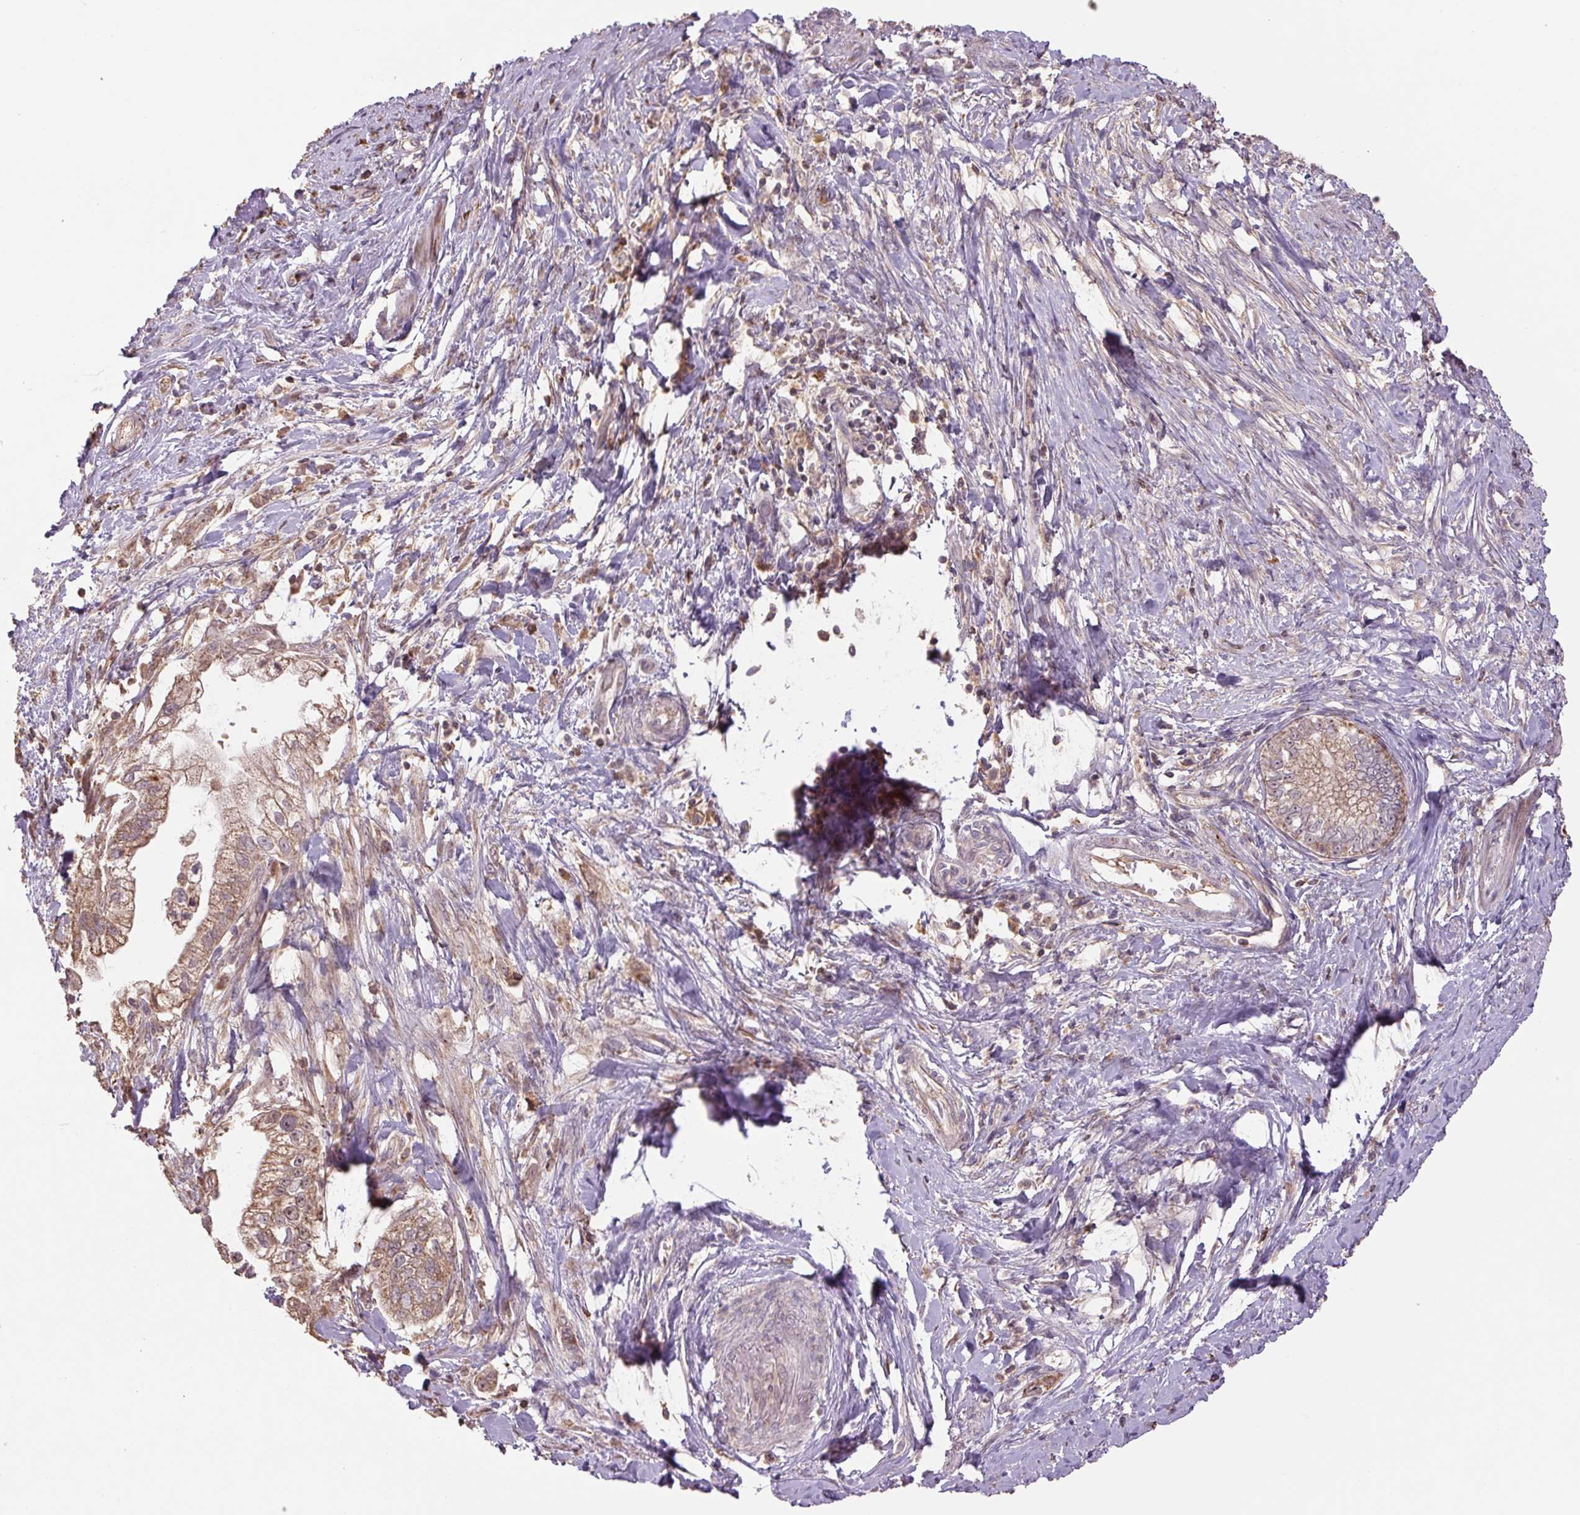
{"staining": {"intensity": "moderate", "quantity": ">75%", "location": "cytoplasmic/membranous"}, "tissue": "pancreatic cancer", "cell_type": "Tumor cells", "image_type": "cancer", "snomed": [{"axis": "morphology", "description": "Adenocarcinoma, NOS"}, {"axis": "topography", "description": "Pancreas"}], "caption": "Human pancreatic cancer (adenocarcinoma) stained with a brown dye shows moderate cytoplasmic/membranous positive staining in about >75% of tumor cells.", "gene": "TMEM160", "patient": {"sex": "male", "age": 70}}